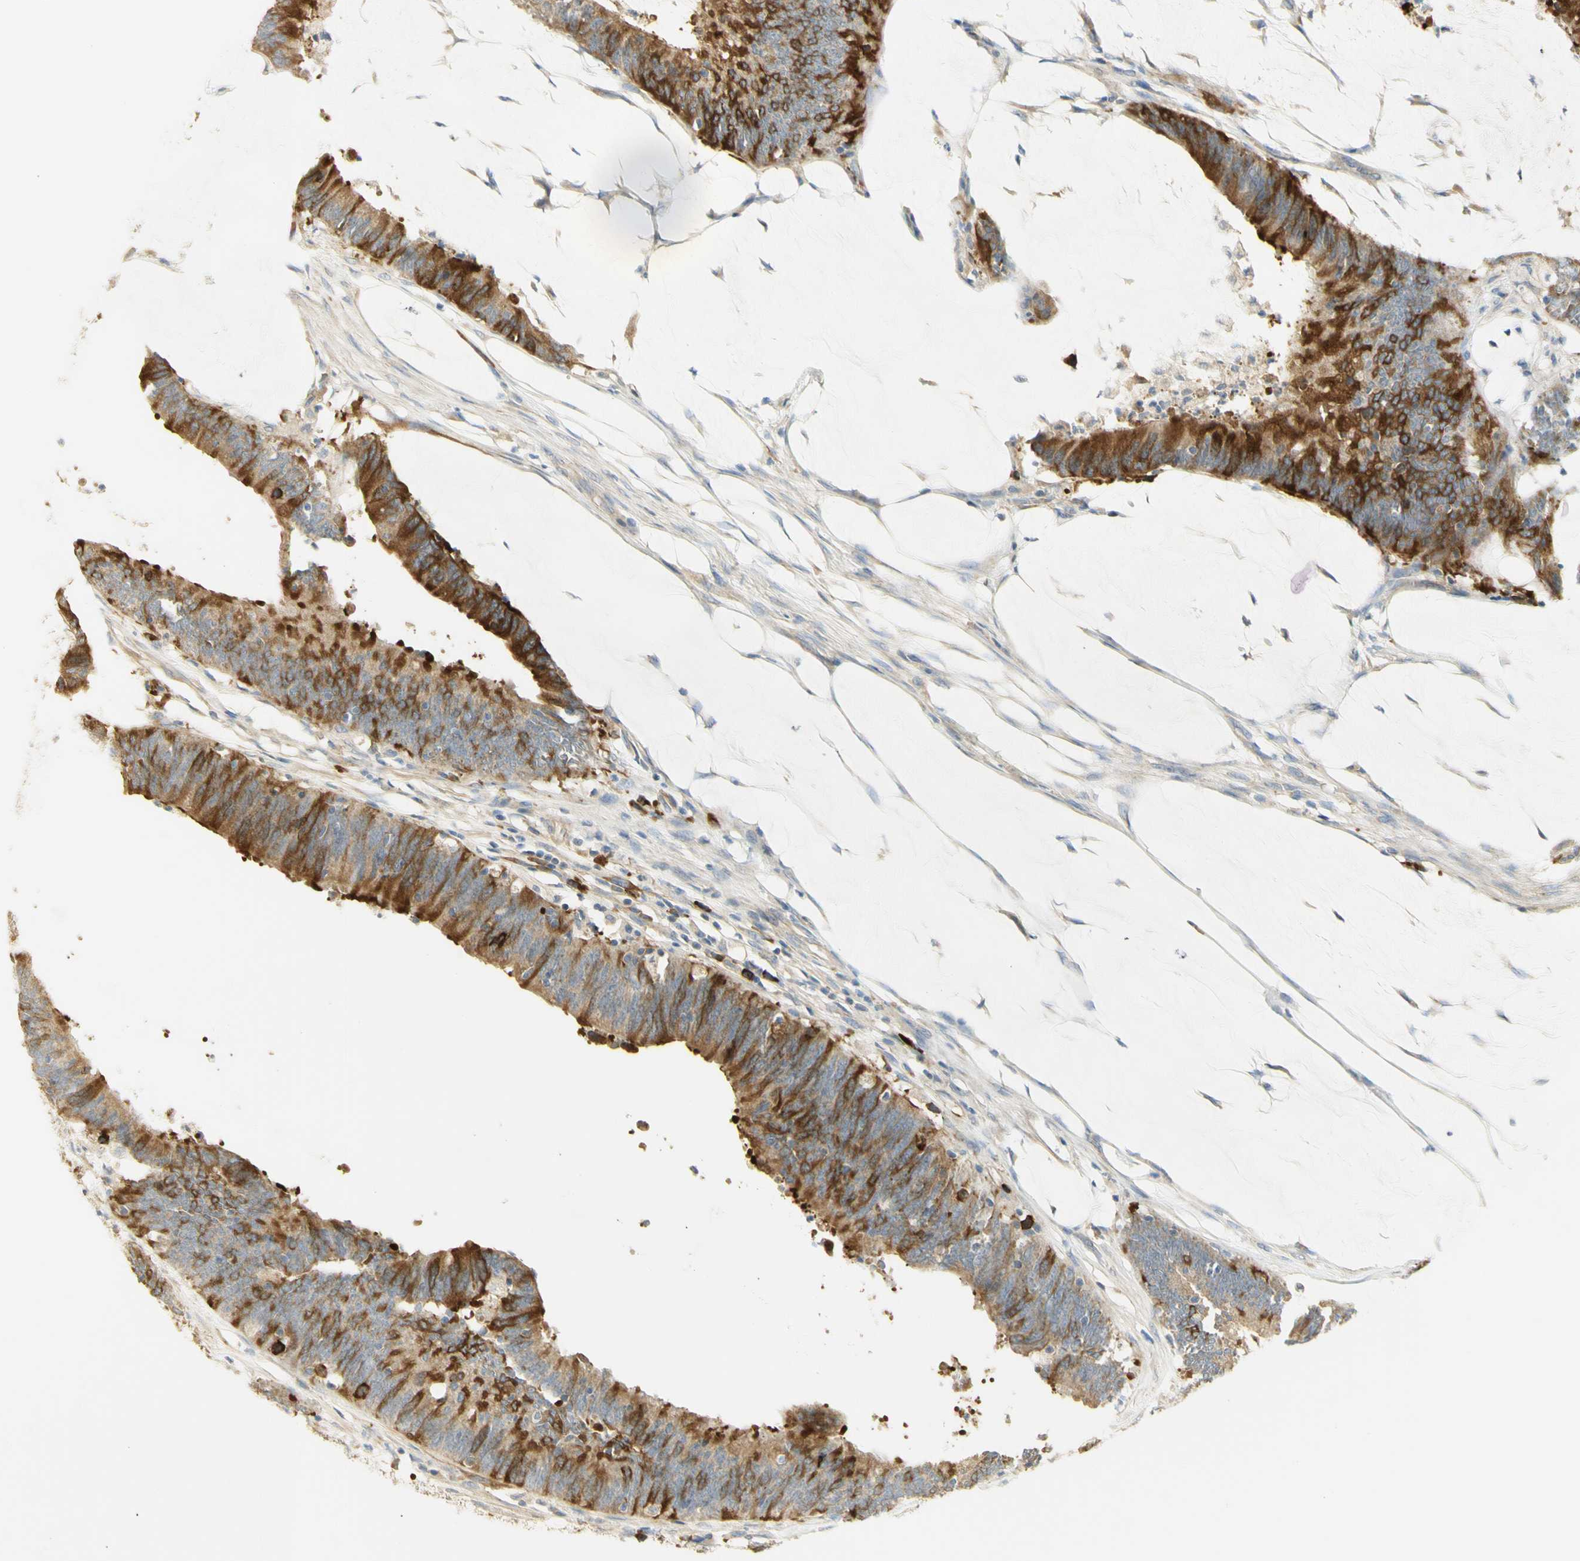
{"staining": {"intensity": "strong", "quantity": ">75%", "location": "cytoplasmic/membranous"}, "tissue": "colorectal cancer", "cell_type": "Tumor cells", "image_type": "cancer", "snomed": [{"axis": "morphology", "description": "Adenocarcinoma, NOS"}, {"axis": "topography", "description": "Rectum"}], "caption": "Protein analysis of colorectal adenocarcinoma tissue demonstrates strong cytoplasmic/membranous positivity in about >75% of tumor cells. (IHC, brightfield microscopy, high magnification).", "gene": "KIF11", "patient": {"sex": "female", "age": 66}}